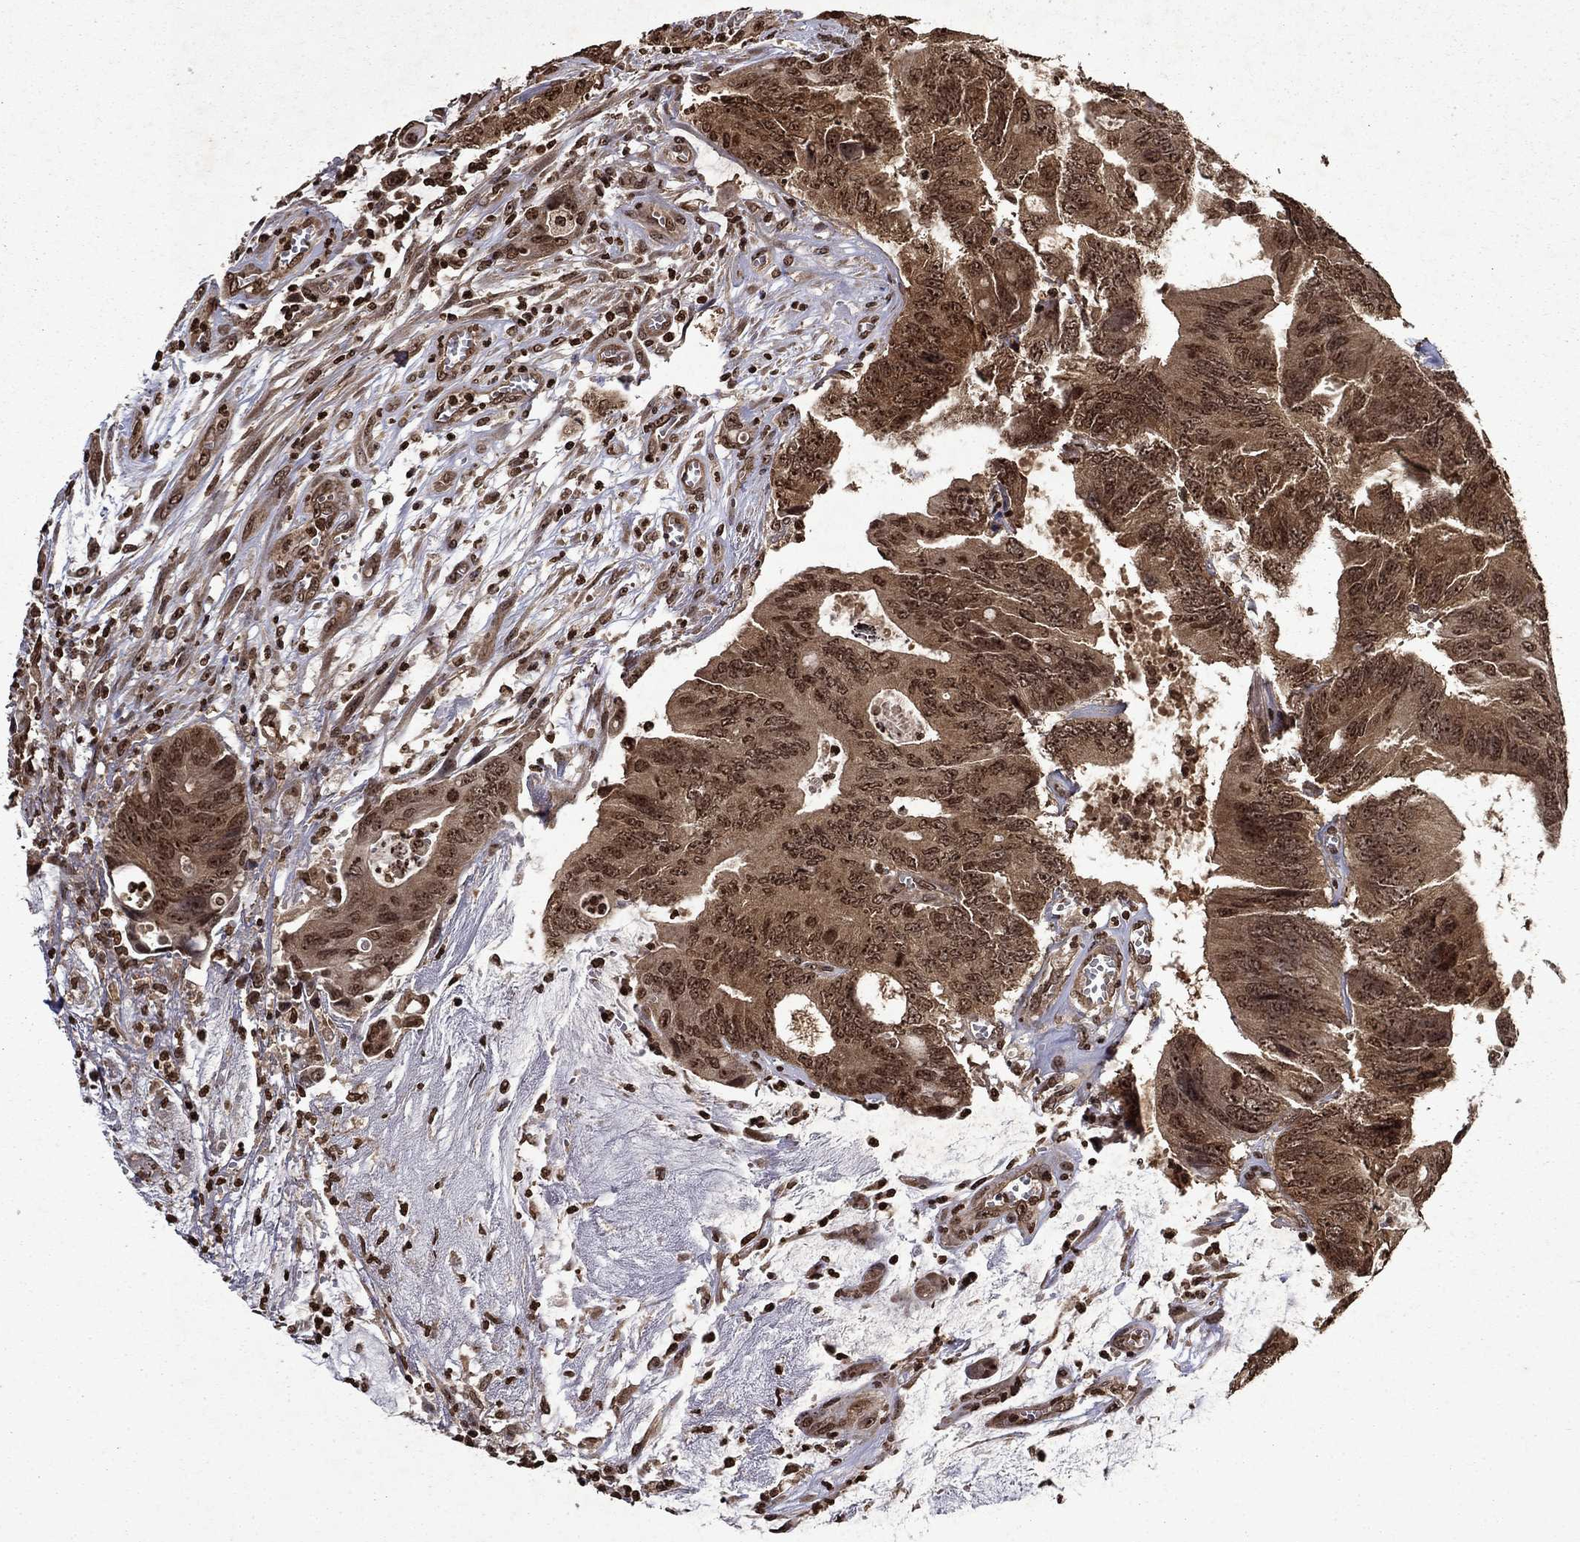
{"staining": {"intensity": "moderate", "quantity": ">75%", "location": "cytoplasmic/membranous,nuclear"}, "tissue": "colorectal cancer", "cell_type": "Tumor cells", "image_type": "cancer", "snomed": [{"axis": "morphology", "description": "Normal tissue, NOS"}, {"axis": "morphology", "description": "Adenocarcinoma, NOS"}, {"axis": "topography", "description": "Colon"}], "caption": "An image of human colorectal adenocarcinoma stained for a protein displays moderate cytoplasmic/membranous and nuclear brown staining in tumor cells.", "gene": "PIN4", "patient": {"sex": "male", "age": 65}}